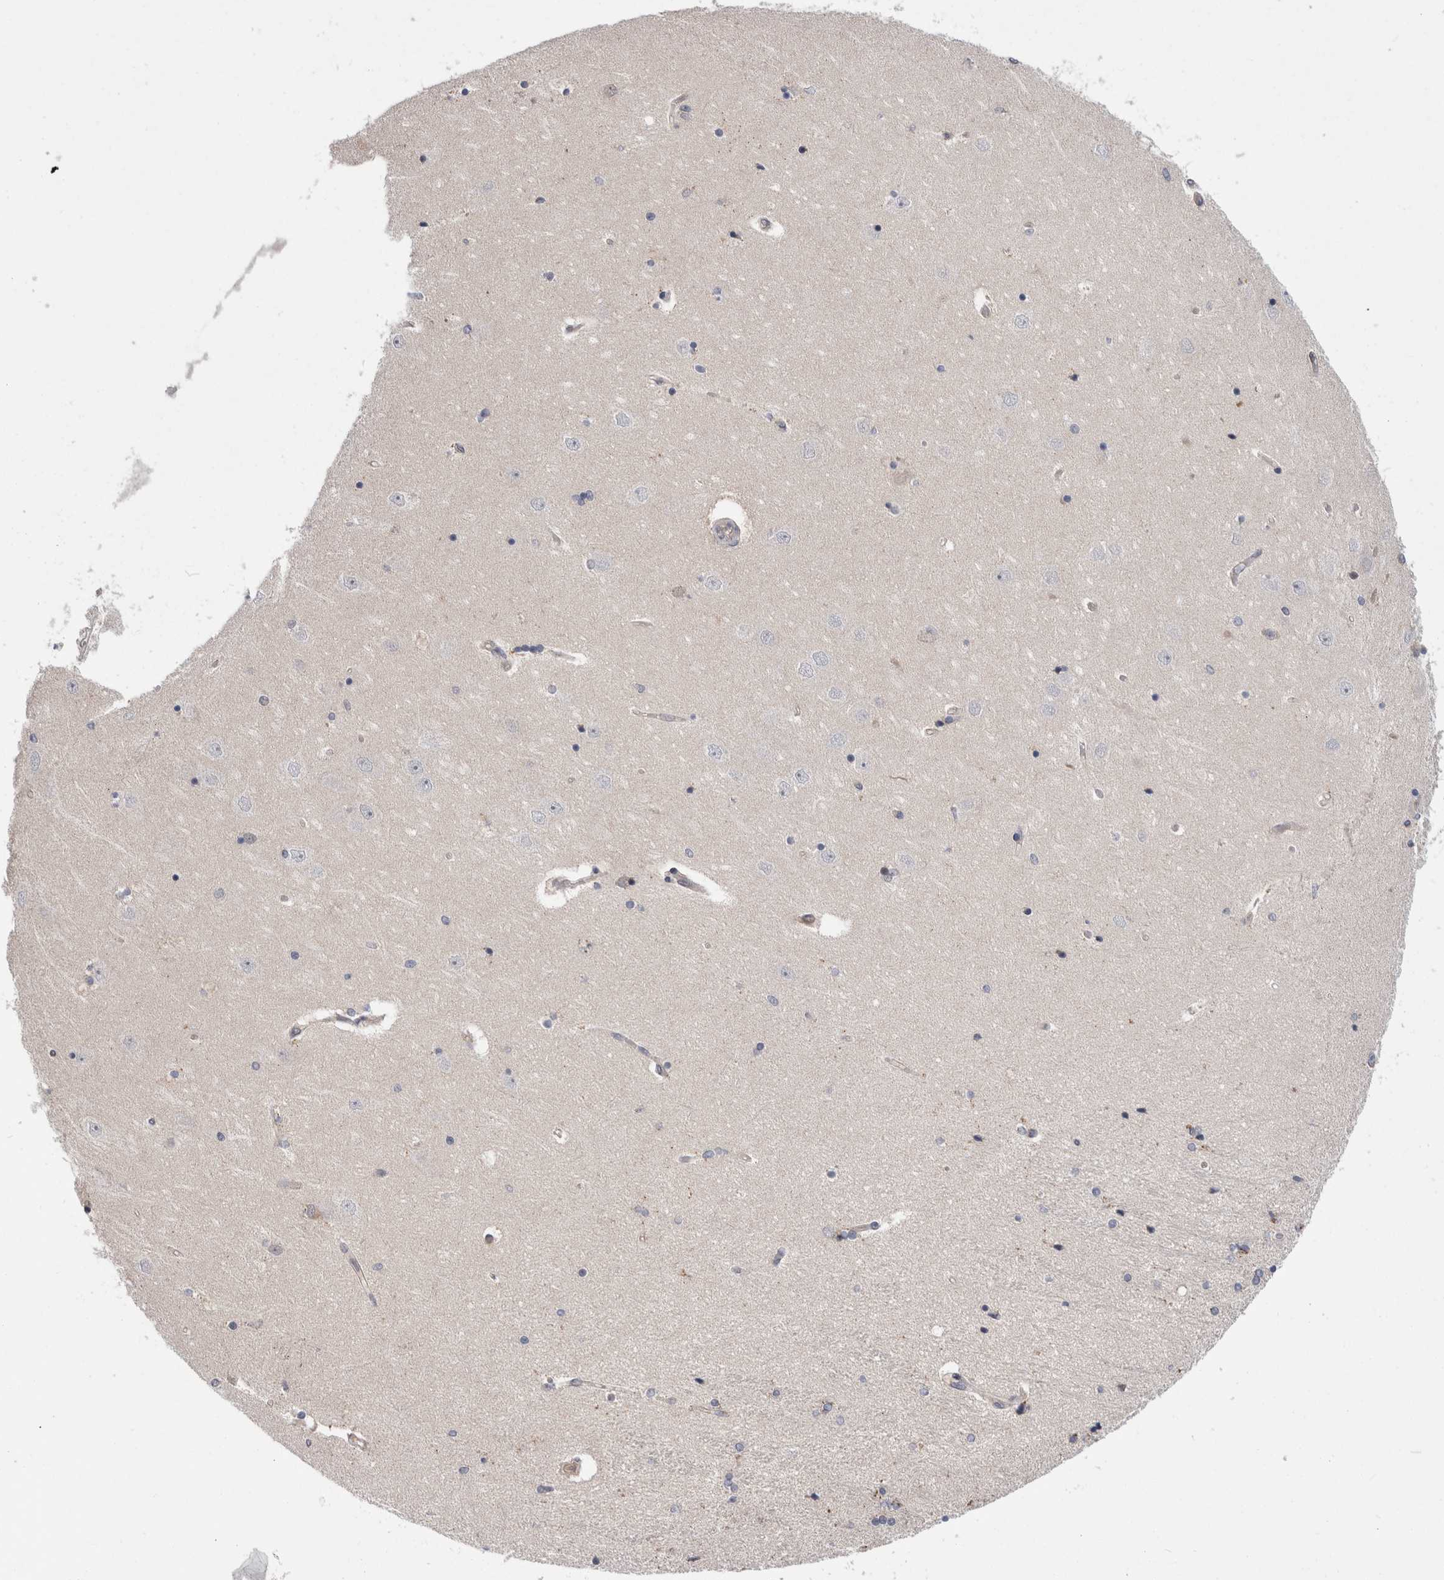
{"staining": {"intensity": "negative", "quantity": "none", "location": "none"}, "tissue": "hippocampus", "cell_type": "Glial cells", "image_type": "normal", "snomed": [{"axis": "morphology", "description": "Normal tissue, NOS"}, {"axis": "topography", "description": "Hippocampus"}], "caption": "Protein analysis of unremarkable hippocampus demonstrates no significant staining in glial cells. (DAB (3,3'-diaminobenzidine) immunohistochemistry visualized using brightfield microscopy, high magnification).", "gene": "MRPL37", "patient": {"sex": "female", "age": 54}}